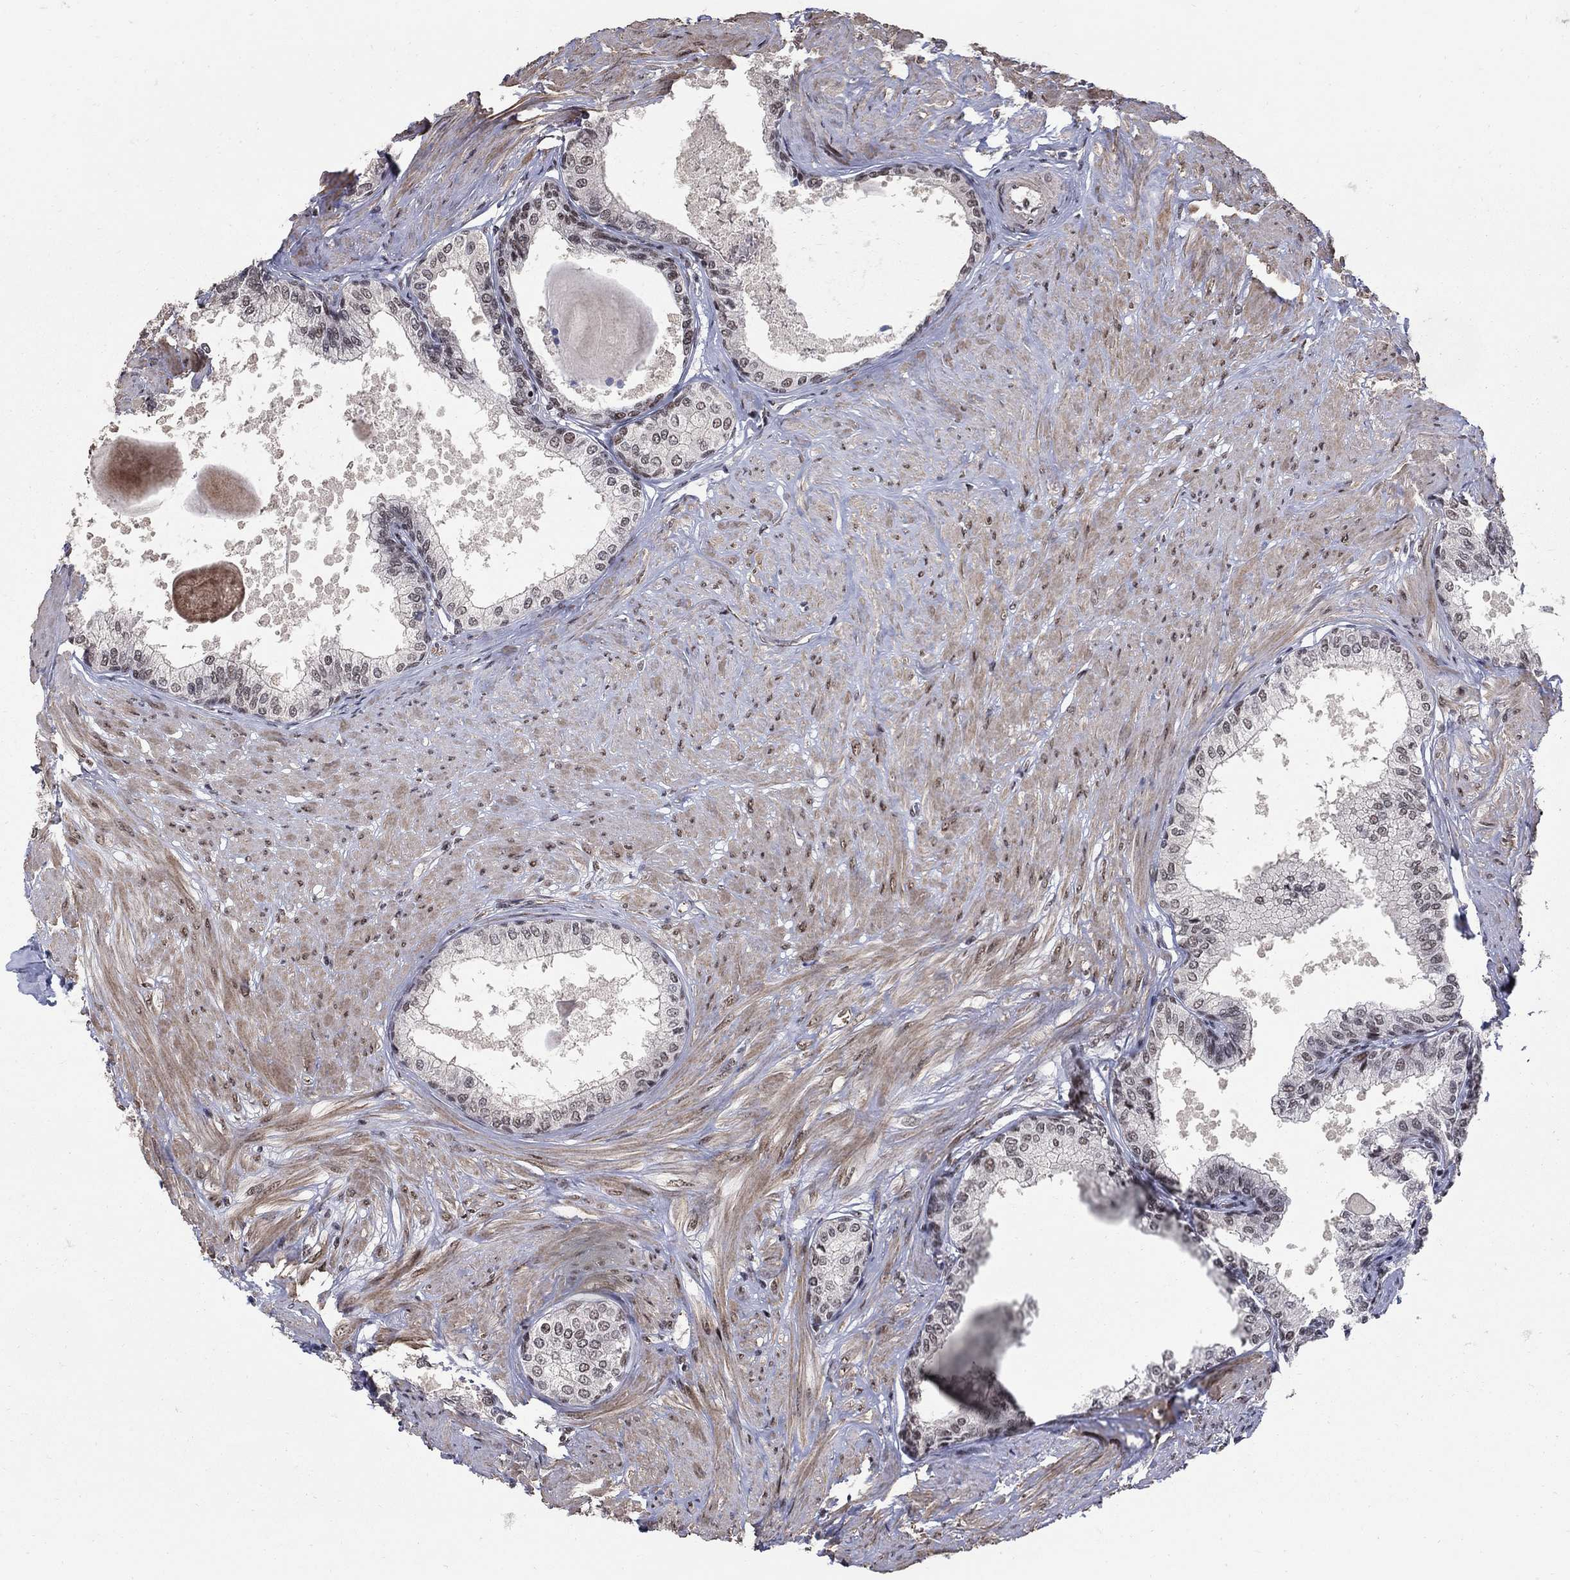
{"staining": {"intensity": "moderate", "quantity": "25%-75%", "location": "nuclear"}, "tissue": "prostate", "cell_type": "Glandular cells", "image_type": "normal", "snomed": [{"axis": "morphology", "description": "Normal tissue, NOS"}, {"axis": "topography", "description": "Prostate"}], "caption": "Prostate stained with IHC displays moderate nuclear positivity in approximately 25%-75% of glandular cells.", "gene": "PNISR", "patient": {"sex": "male", "age": 63}}